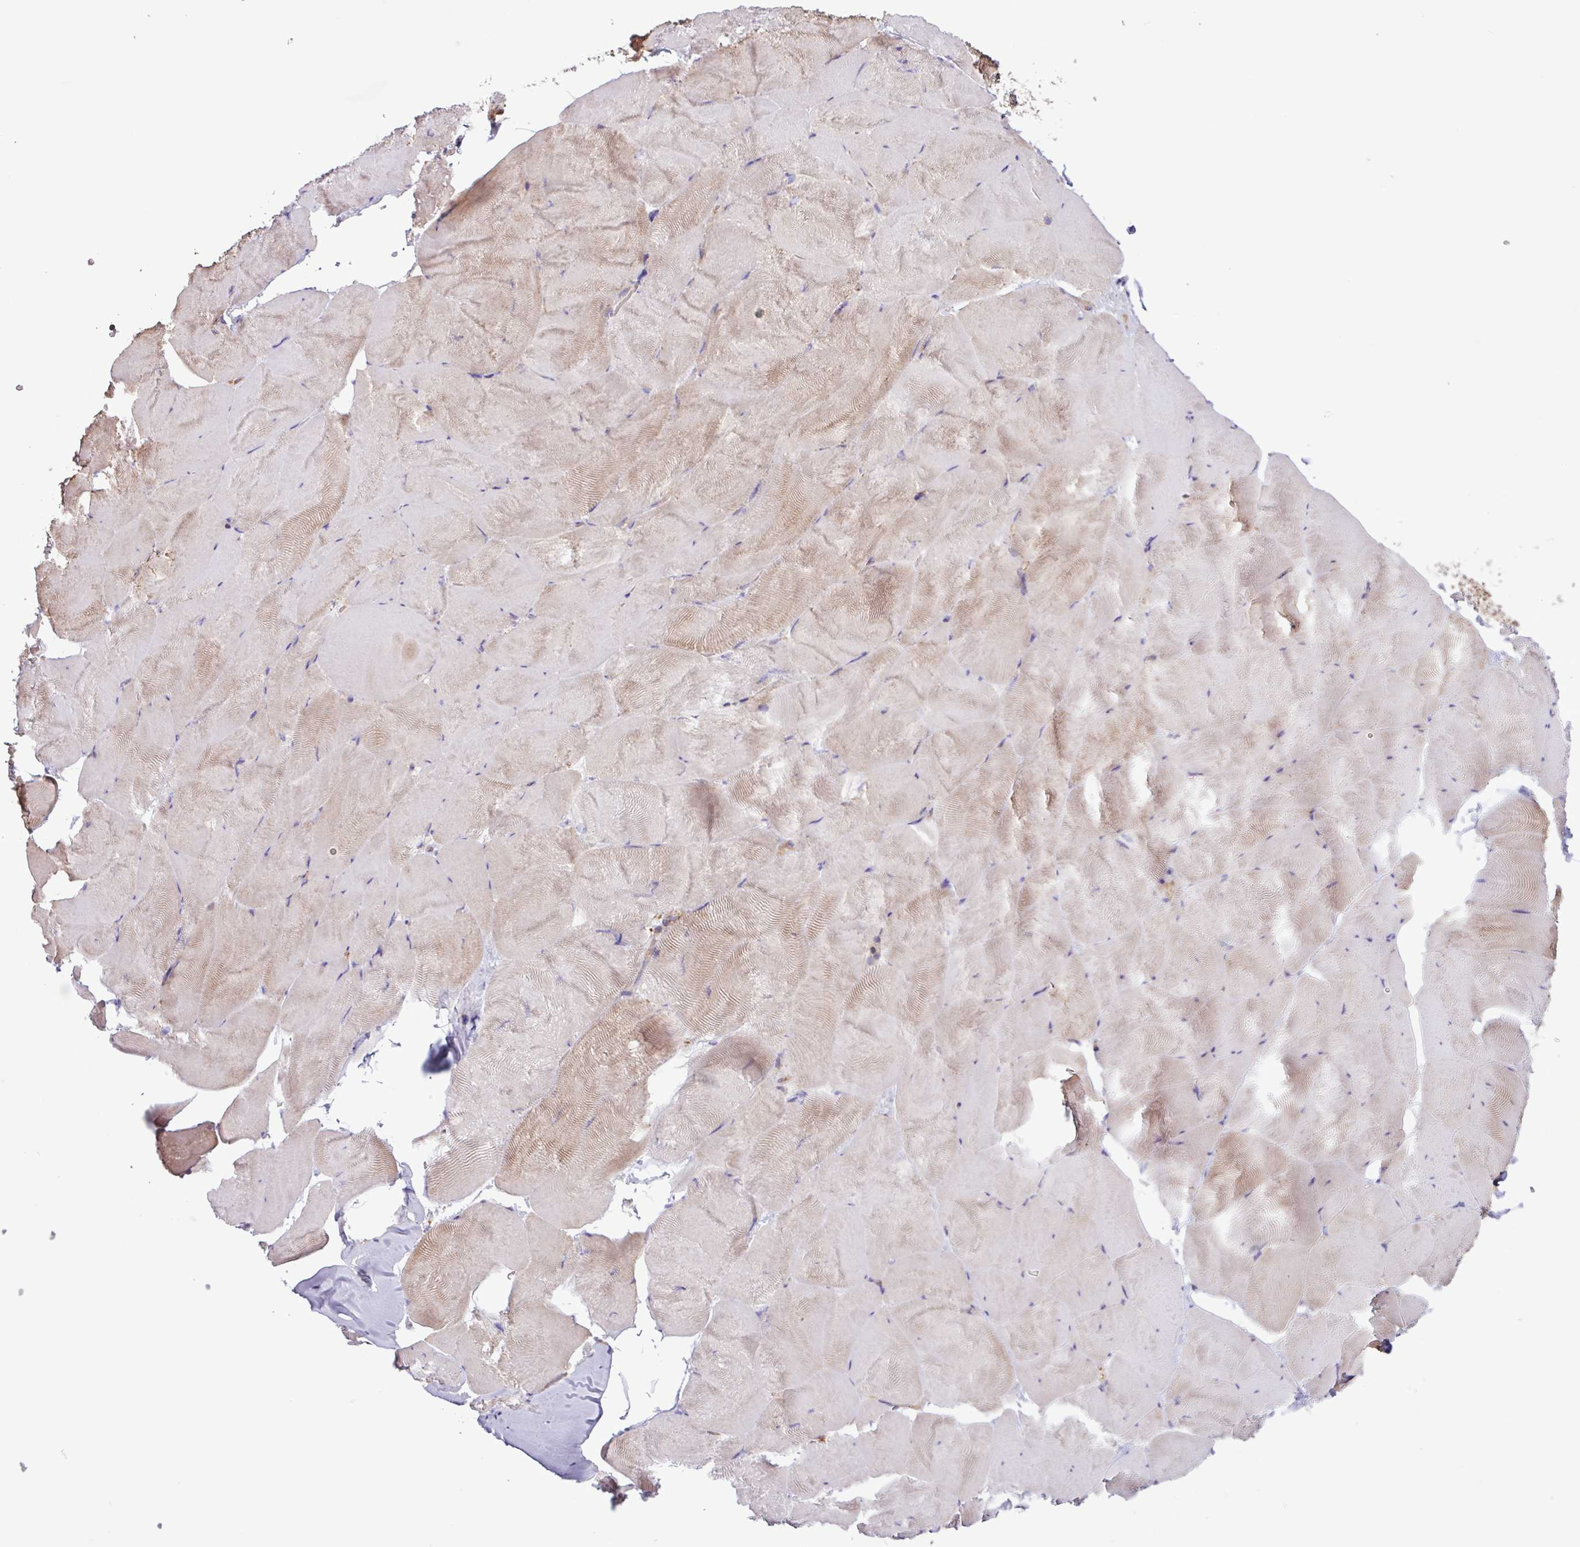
{"staining": {"intensity": "weak", "quantity": "25%-75%", "location": "cytoplasmic/membranous"}, "tissue": "skeletal muscle", "cell_type": "Myocytes", "image_type": "normal", "snomed": [{"axis": "morphology", "description": "Normal tissue, NOS"}, {"axis": "topography", "description": "Skeletal muscle"}], "caption": "This is a histology image of IHC staining of unremarkable skeletal muscle, which shows weak positivity in the cytoplasmic/membranous of myocytes.", "gene": "ACTR3B", "patient": {"sex": "female", "age": 64}}